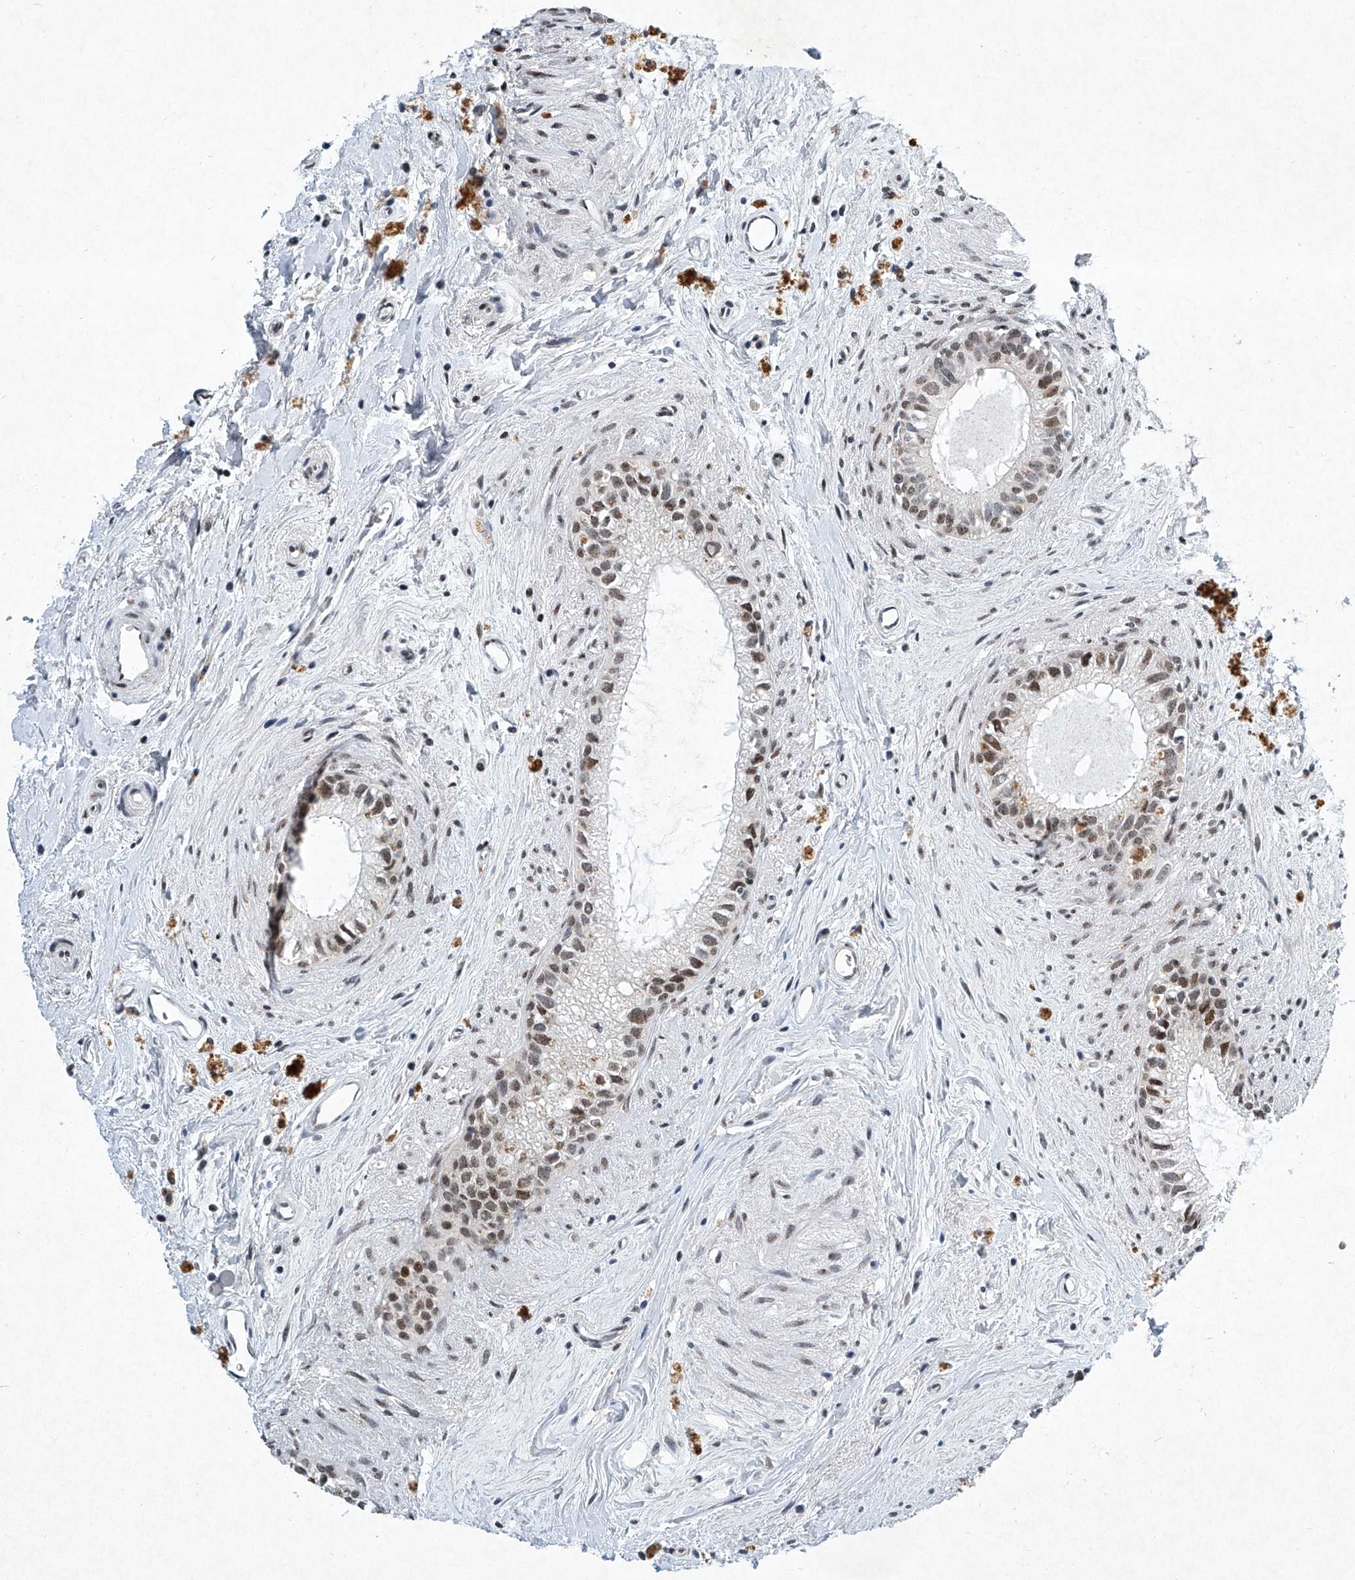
{"staining": {"intensity": "moderate", "quantity": ">75%", "location": "nuclear"}, "tissue": "epididymis", "cell_type": "Glandular cells", "image_type": "normal", "snomed": [{"axis": "morphology", "description": "Normal tissue, NOS"}, {"axis": "topography", "description": "Epididymis"}], "caption": "Unremarkable epididymis exhibits moderate nuclear staining in about >75% of glandular cells.", "gene": "TFDP1", "patient": {"sex": "male", "age": 80}}